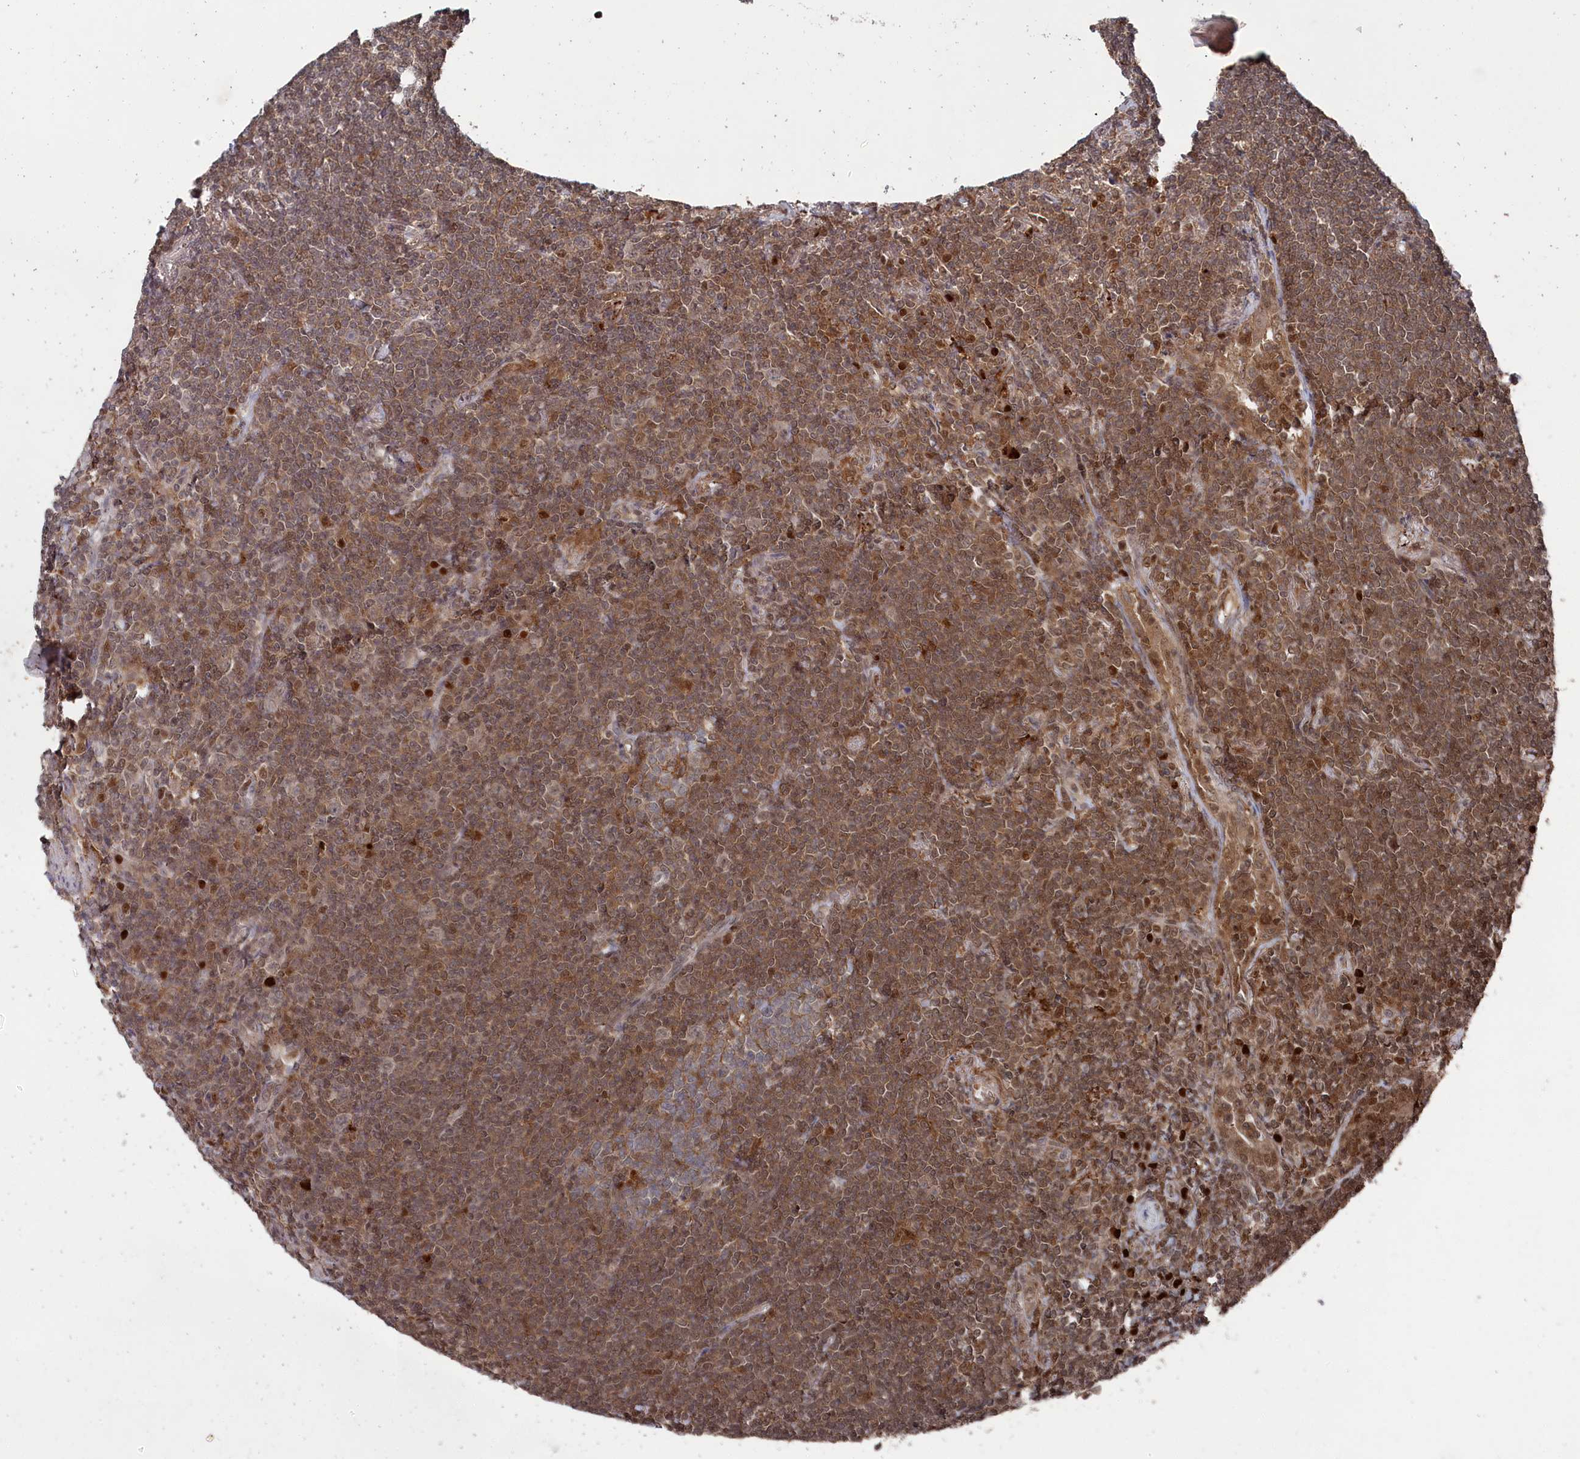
{"staining": {"intensity": "moderate", "quantity": ">75%", "location": "cytoplasmic/membranous,nuclear"}, "tissue": "lymphoma", "cell_type": "Tumor cells", "image_type": "cancer", "snomed": [{"axis": "morphology", "description": "Malignant lymphoma, non-Hodgkin's type, Low grade"}, {"axis": "topography", "description": "Lung"}], "caption": "Immunohistochemical staining of lymphoma demonstrates medium levels of moderate cytoplasmic/membranous and nuclear positivity in approximately >75% of tumor cells. The staining was performed using DAB (3,3'-diaminobenzidine), with brown indicating positive protein expression. Nuclei are stained blue with hematoxylin.", "gene": "BORCS7", "patient": {"sex": "female", "age": 71}}